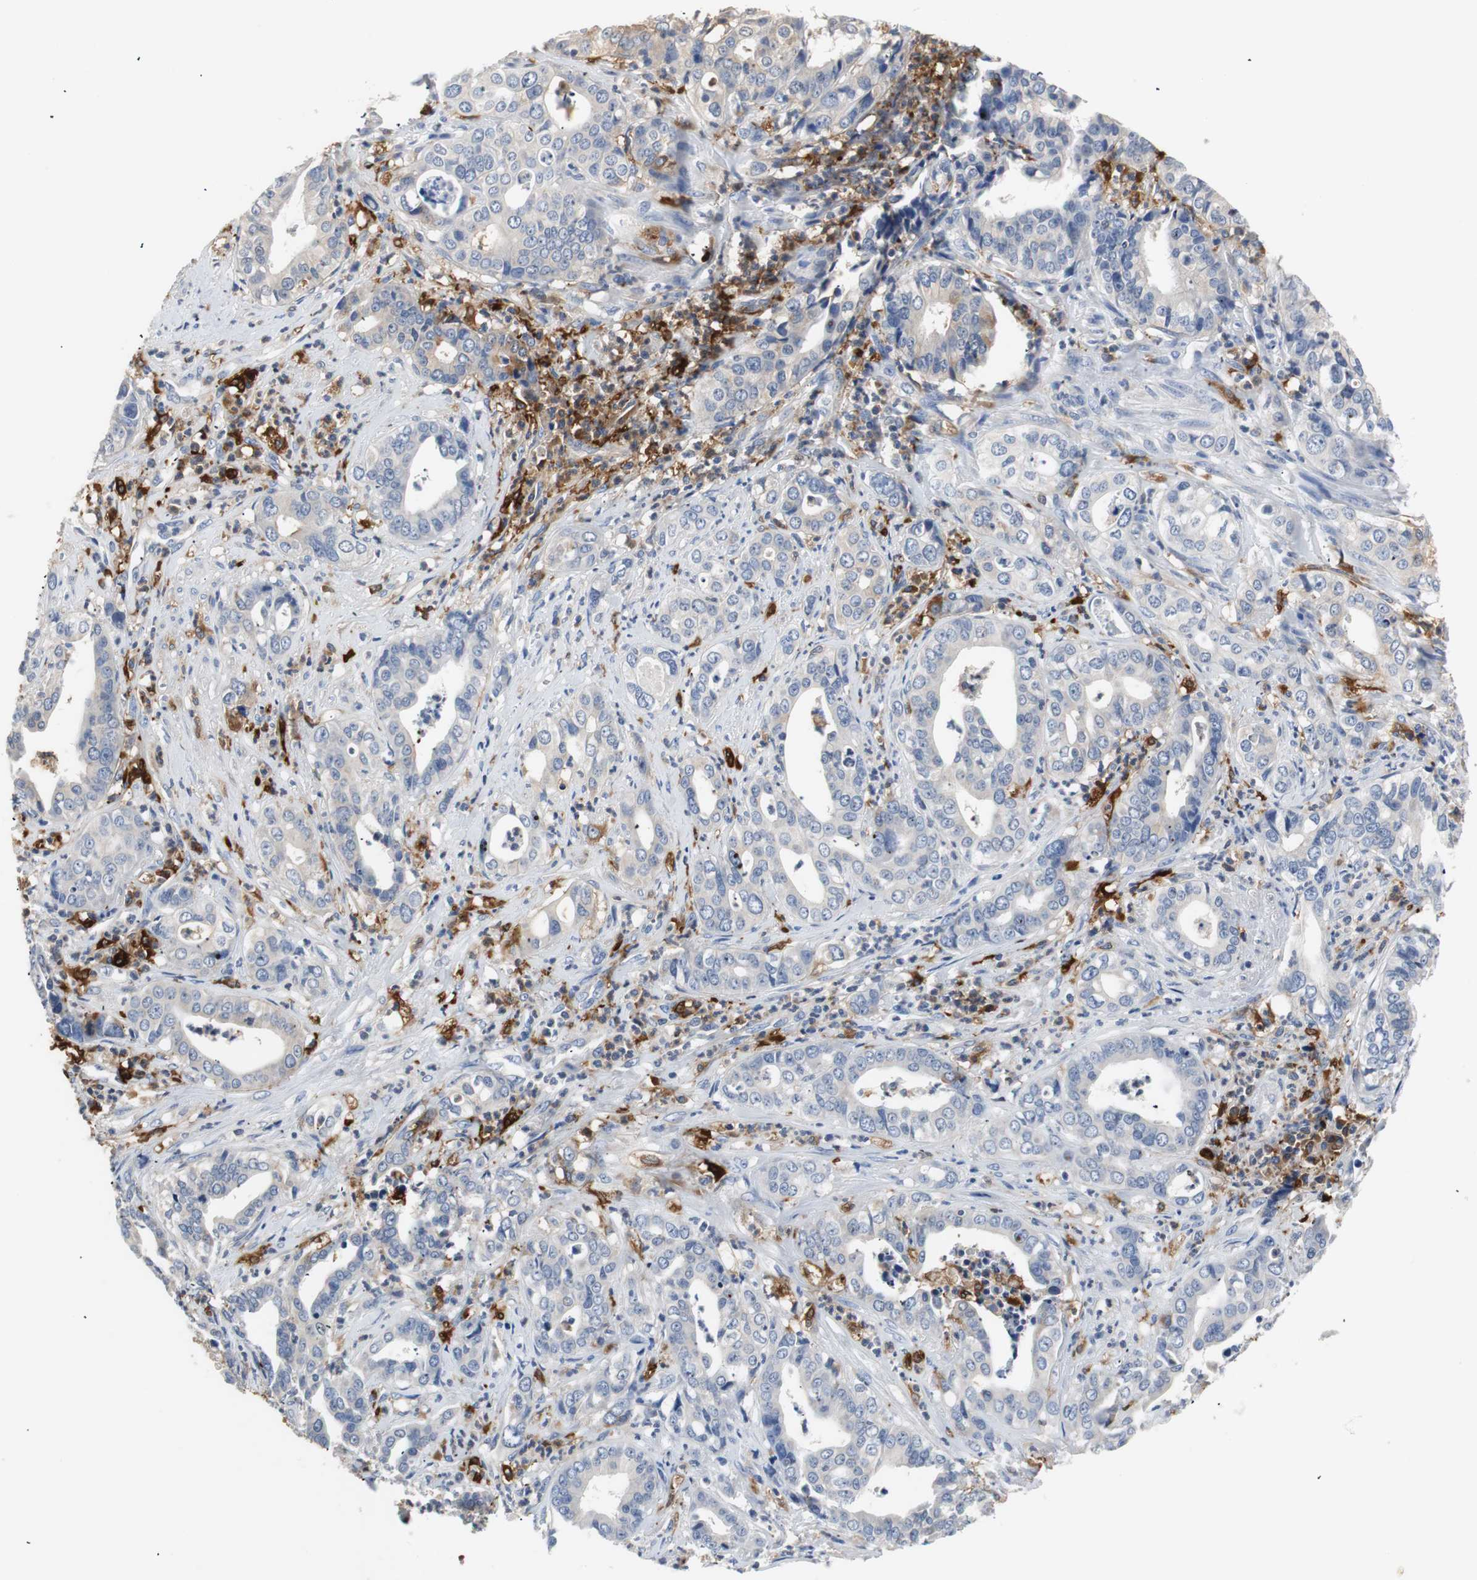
{"staining": {"intensity": "negative", "quantity": "none", "location": "none"}, "tissue": "liver cancer", "cell_type": "Tumor cells", "image_type": "cancer", "snomed": [{"axis": "morphology", "description": "Cholangiocarcinoma"}, {"axis": "topography", "description": "Liver"}], "caption": "Image shows no significant protein positivity in tumor cells of liver cancer.", "gene": "PI15", "patient": {"sex": "female", "age": 61}}